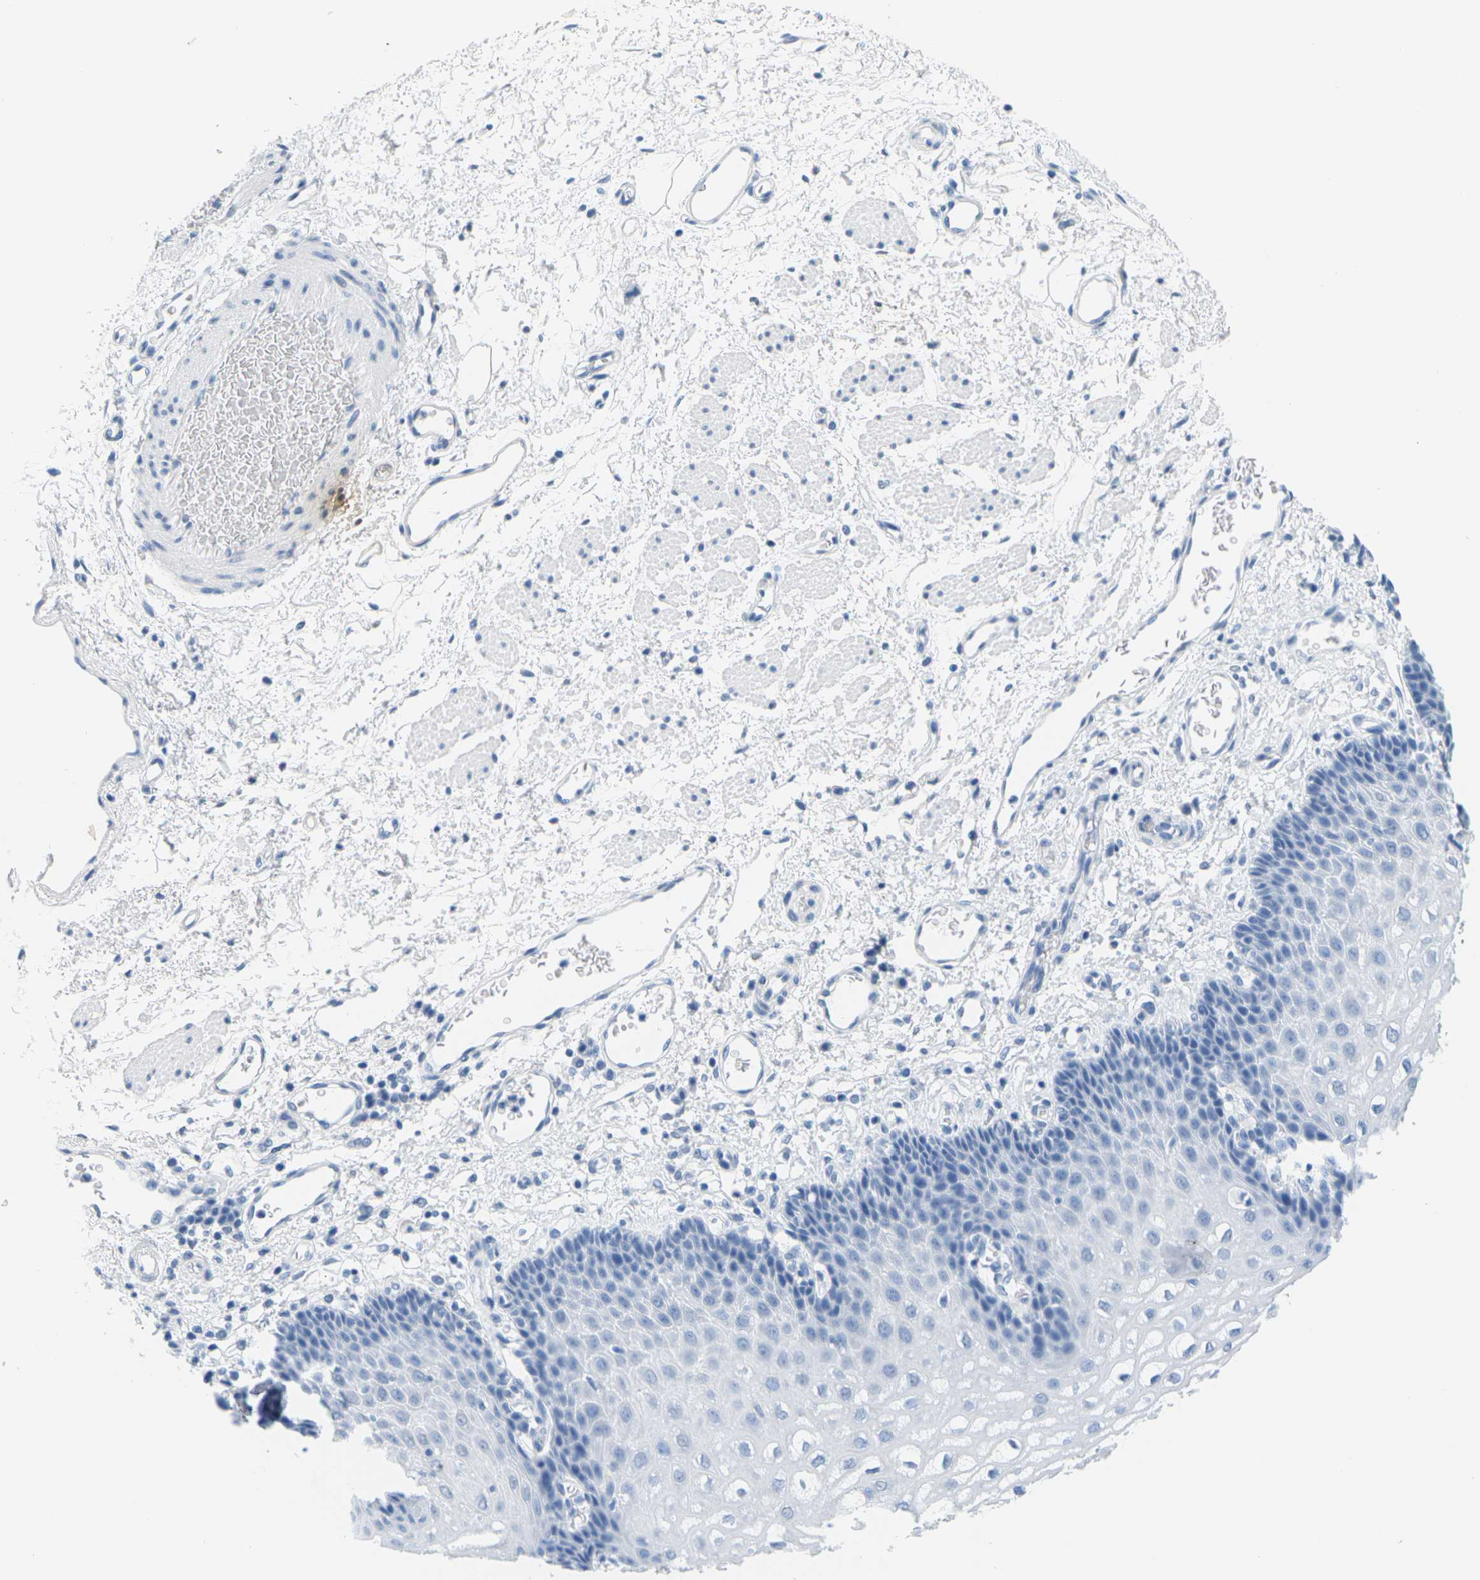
{"staining": {"intensity": "negative", "quantity": "none", "location": "none"}, "tissue": "esophagus", "cell_type": "Squamous epithelial cells", "image_type": "normal", "snomed": [{"axis": "morphology", "description": "Normal tissue, NOS"}, {"axis": "topography", "description": "Esophagus"}], "caption": "A high-resolution micrograph shows IHC staining of normal esophagus, which demonstrates no significant positivity in squamous epithelial cells.", "gene": "CTAG1A", "patient": {"sex": "male", "age": 54}}